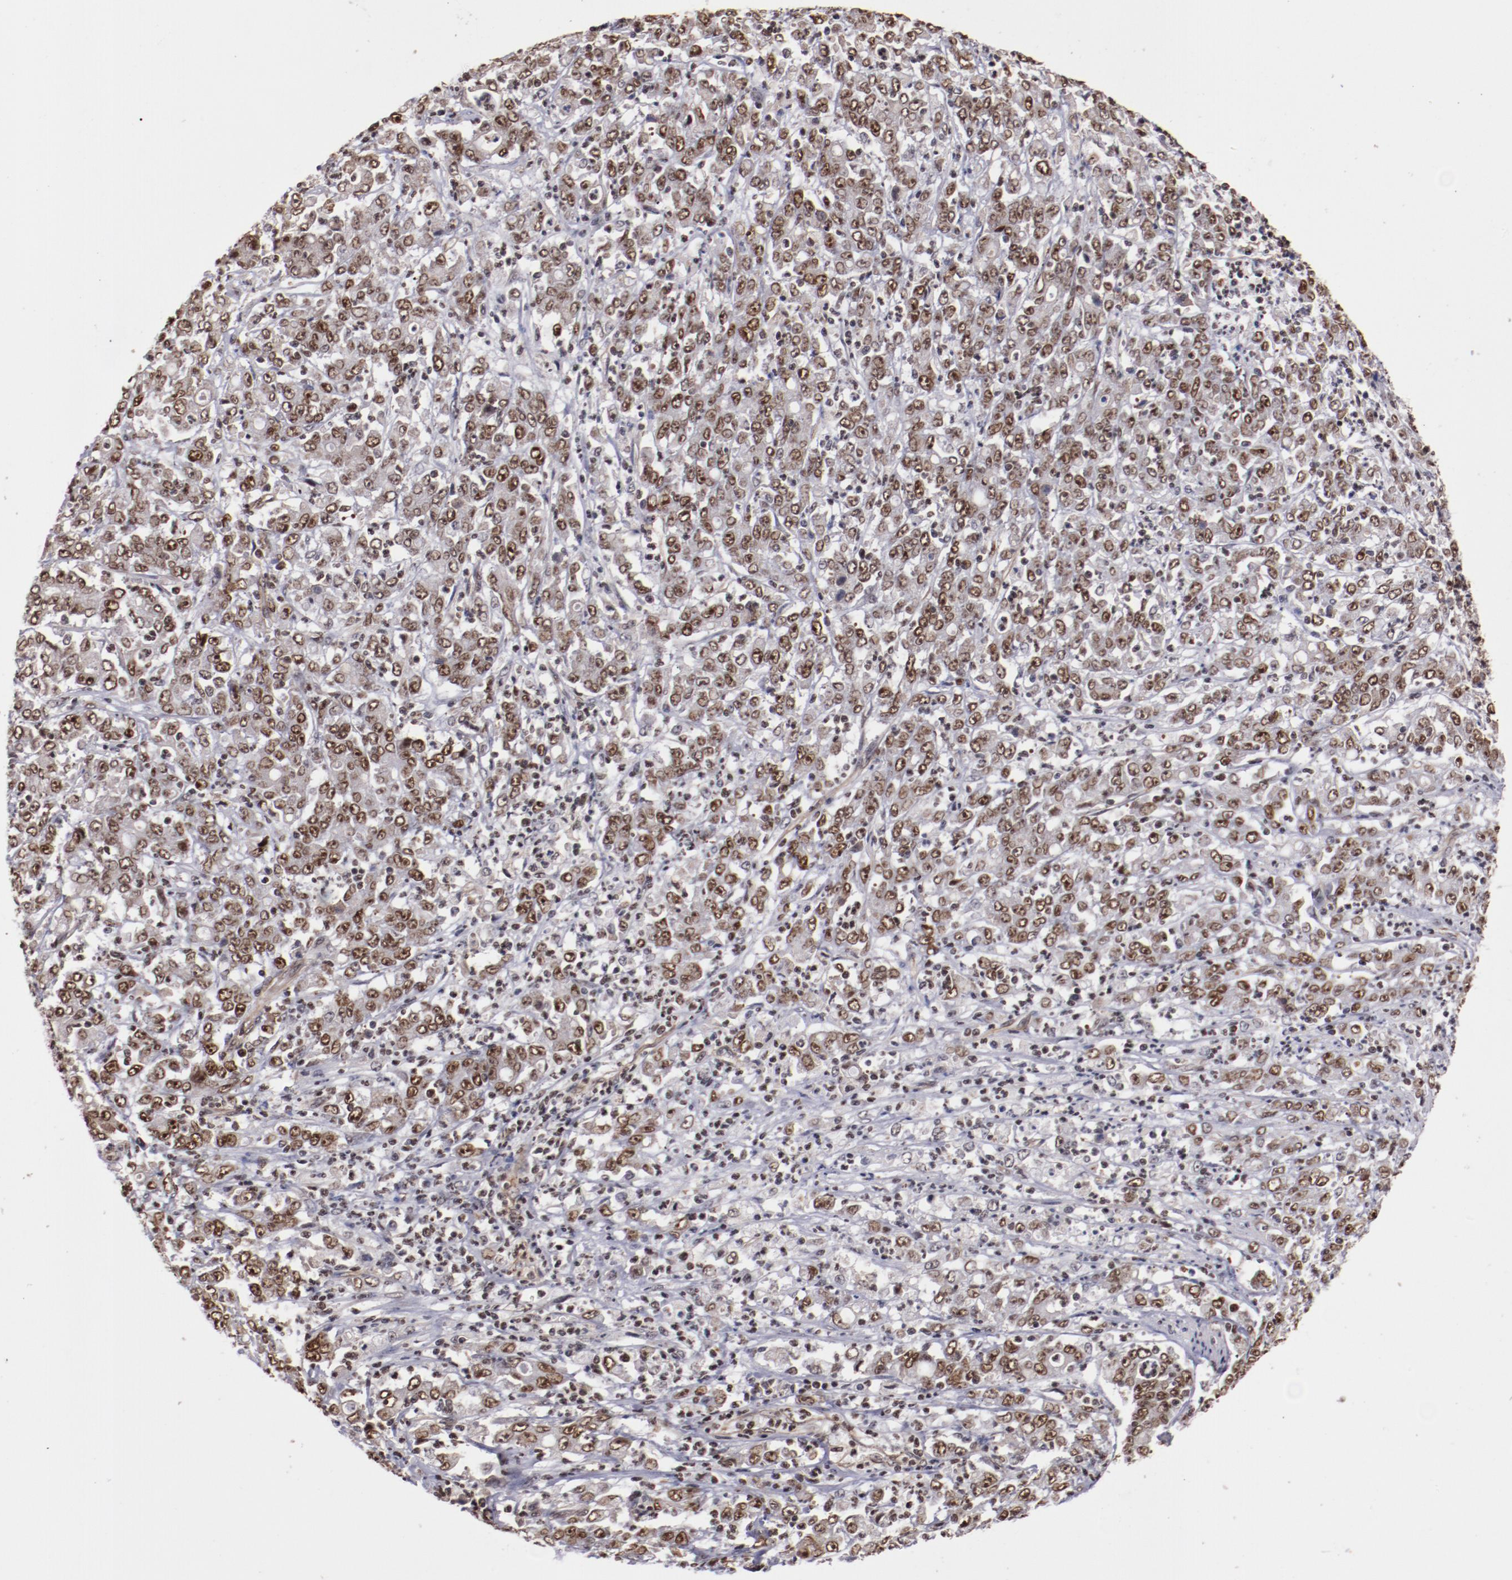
{"staining": {"intensity": "moderate", "quantity": "25%-75%", "location": "nuclear"}, "tissue": "stomach cancer", "cell_type": "Tumor cells", "image_type": "cancer", "snomed": [{"axis": "morphology", "description": "Adenocarcinoma, NOS"}, {"axis": "topography", "description": "Stomach, lower"}], "caption": "A high-resolution photomicrograph shows IHC staining of adenocarcinoma (stomach), which demonstrates moderate nuclear positivity in about 25%-75% of tumor cells.", "gene": "STAG2", "patient": {"sex": "female", "age": 71}}